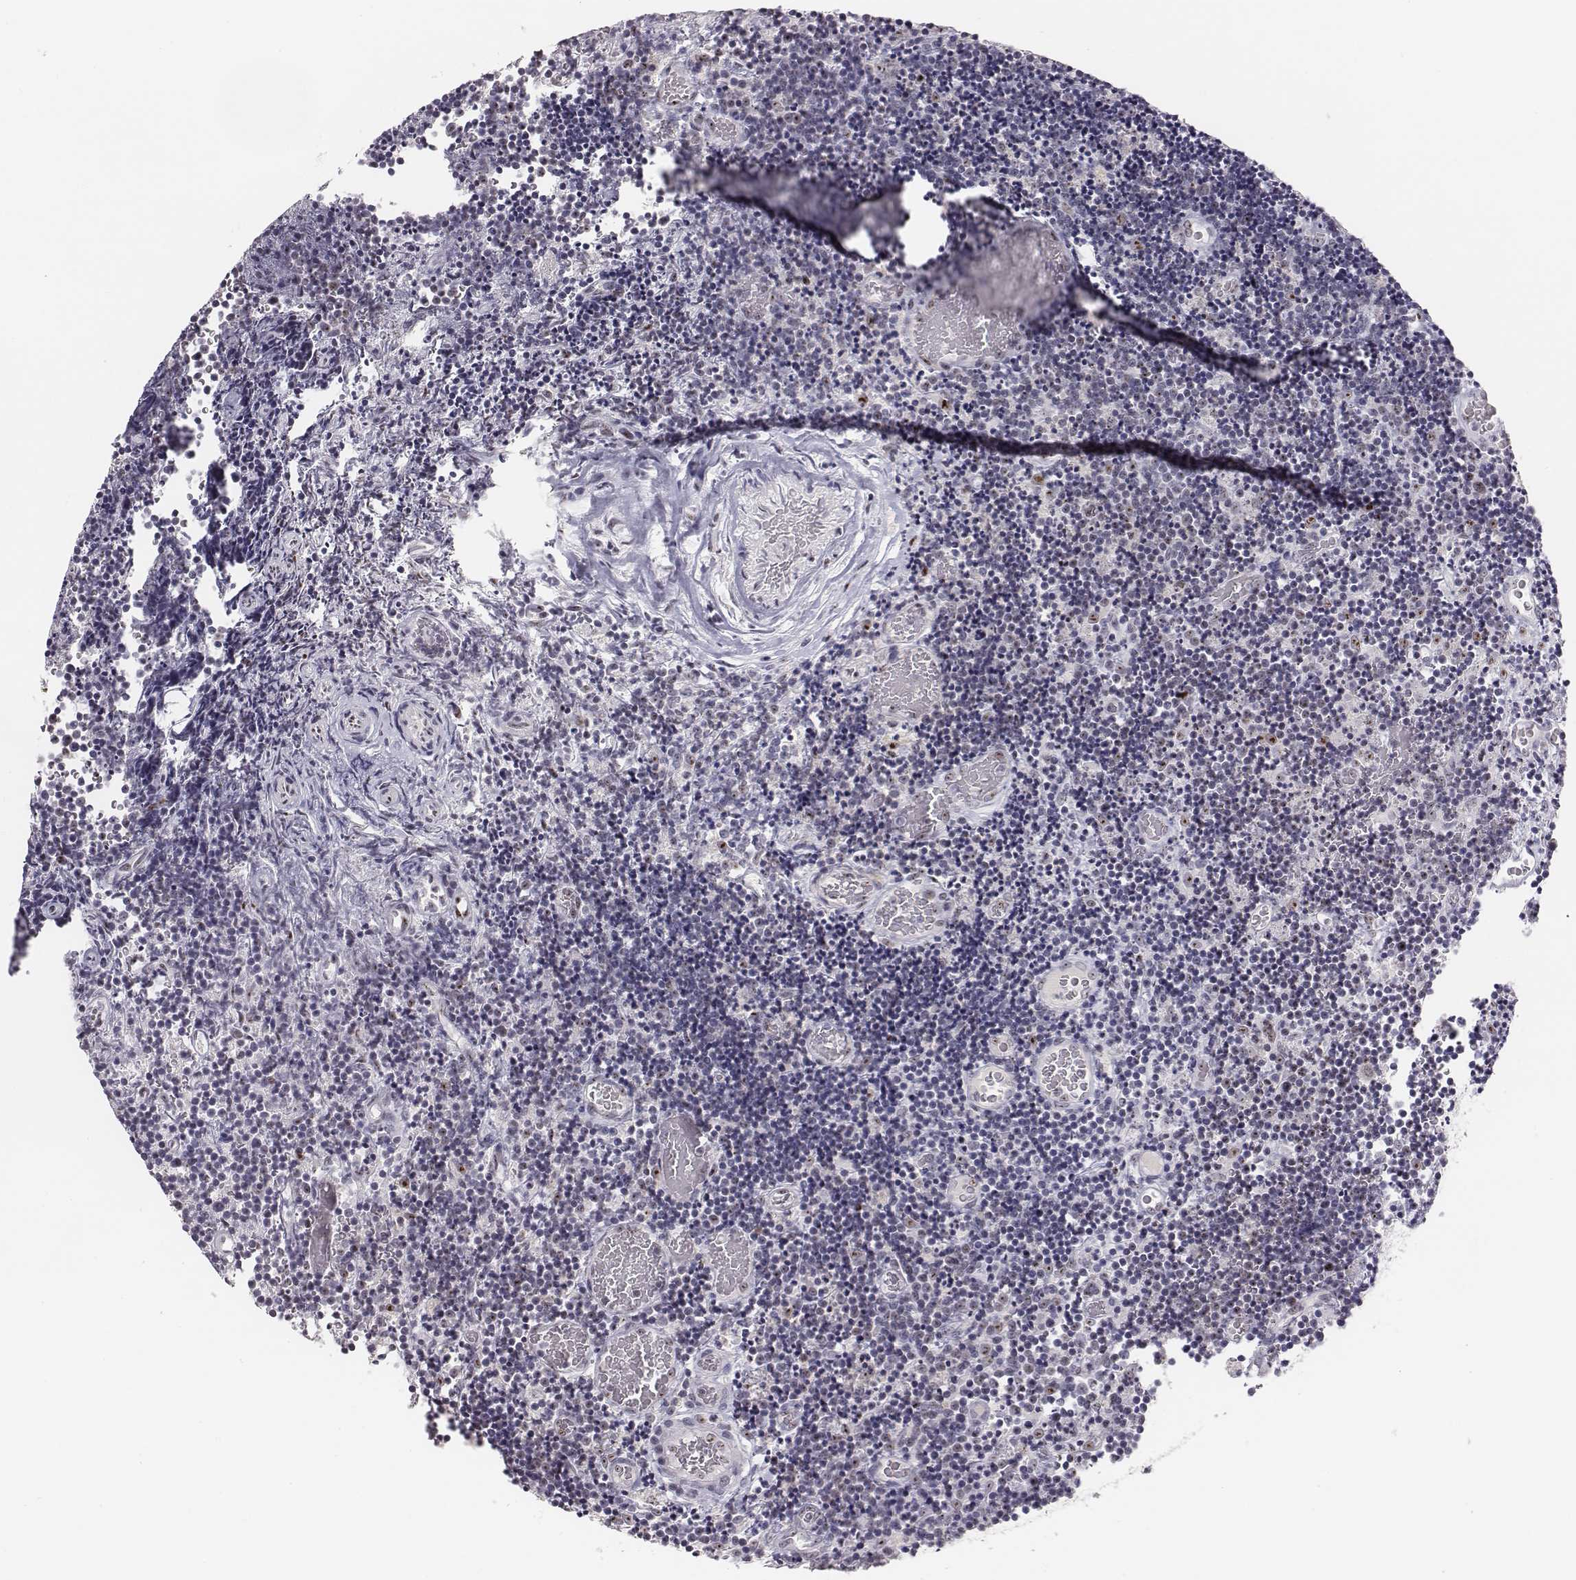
{"staining": {"intensity": "negative", "quantity": "none", "location": "none"}, "tissue": "lymphoma", "cell_type": "Tumor cells", "image_type": "cancer", "snomed": [{"axis": "morphology", "description": "Malignant lymphoma, non-Hodgkin's type, Low grade"}, {"axis": "topography", "description": "Brain"}], "caption": "A high-resolution image shows immunohistochemistry (IHC) staining of lymphoma, which demonstrates no significant expression in tumor cells.", "gene": "NIFK", "patient": {"sex": "female", "age": 66}}